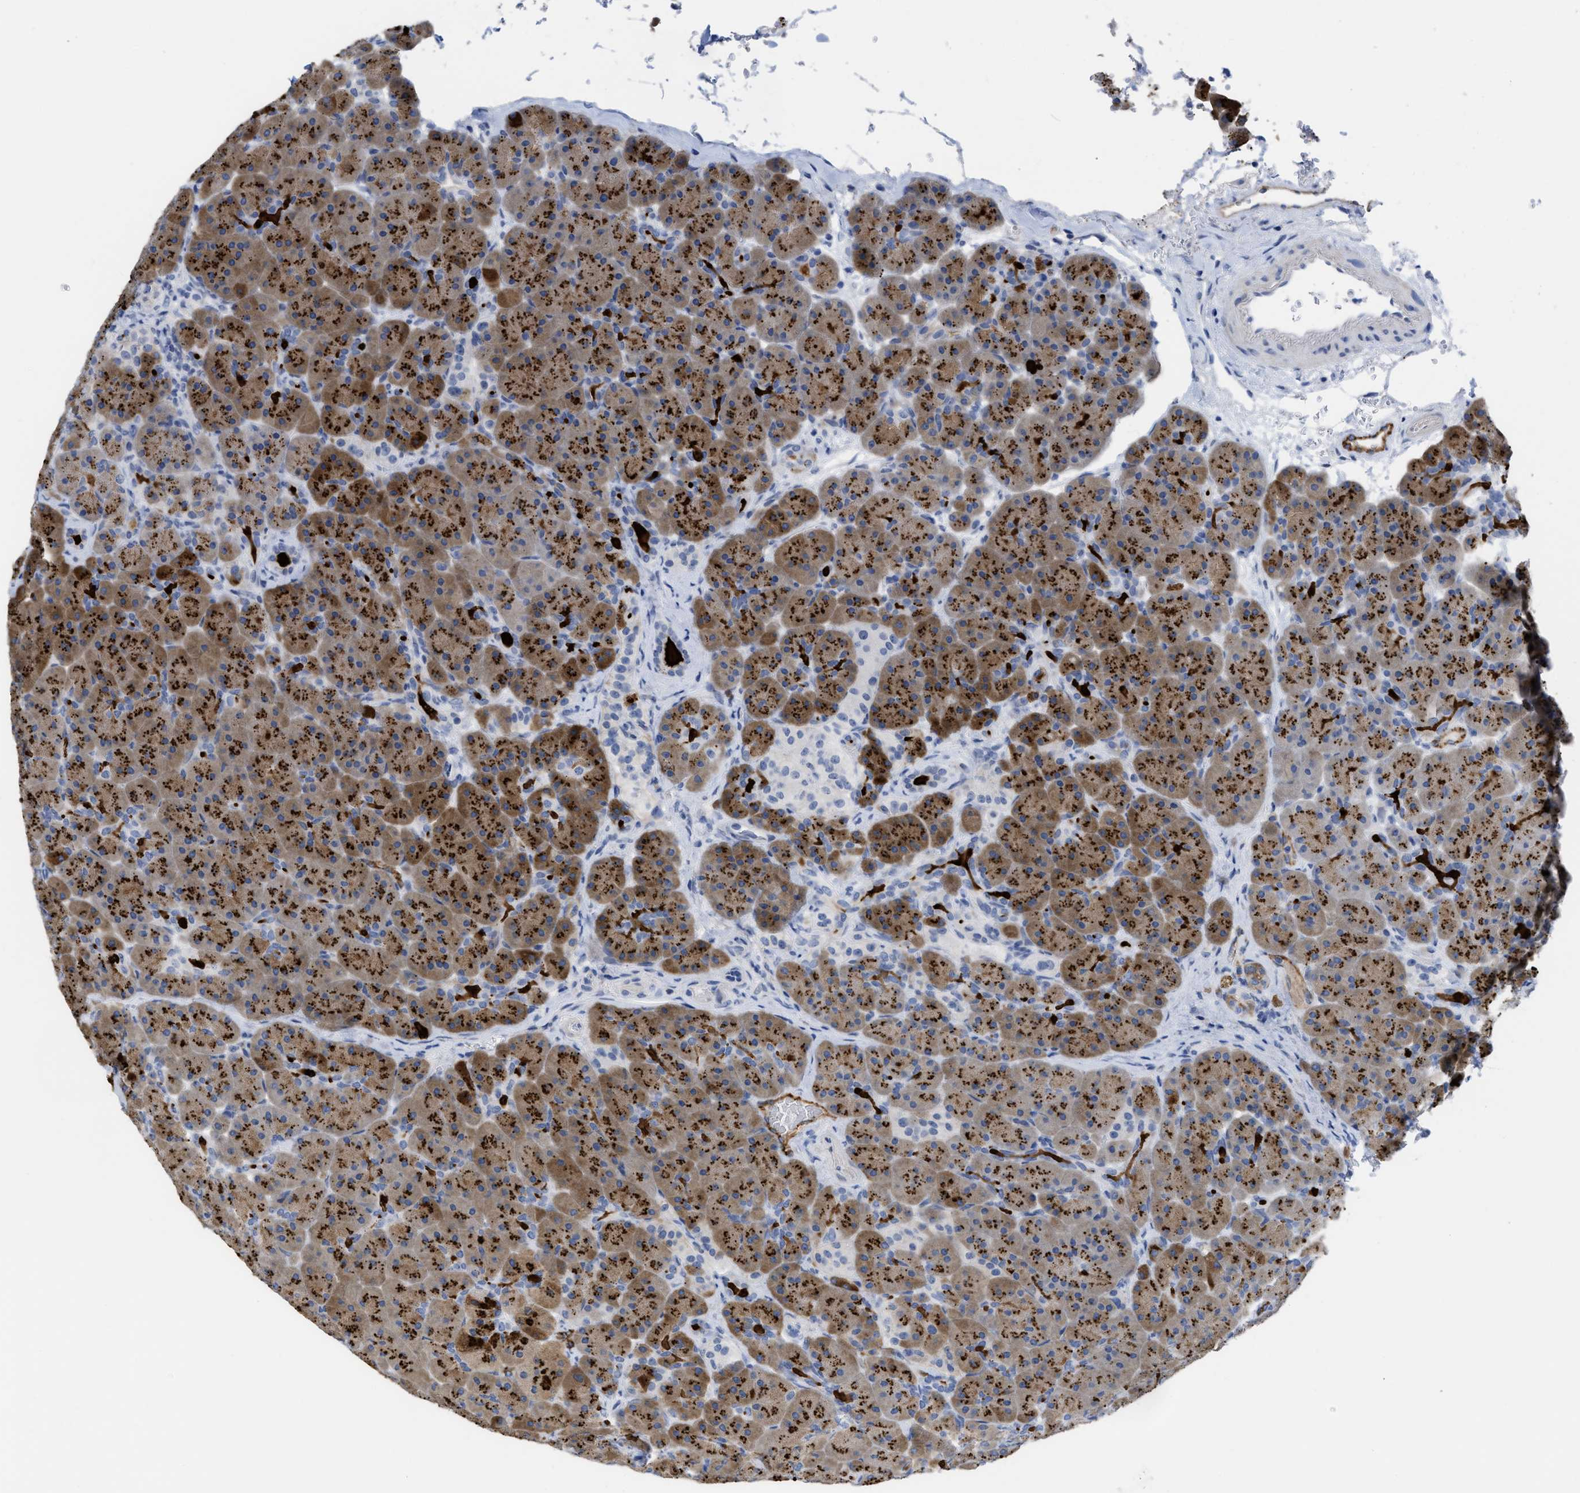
{"staining": {"intensity": "strong", "quantity": ">75%", "location": "cytoplasmic/membranous"}, "tissue": "pancreas", "cell_type": "Exocrine glandular cells", "image_type": "normal", "snomed": [{"axis": "morphology", "description": "Normal tissue, NOS"}, {"axis": "topography", "description": "Pancreas"}], "caption": "Immunohistochemistry of benign human pancreas reveals high levels of strong cytoplasmic/membranous staining in approximately >75% of exocrine glandular cells.", "gene": "ACKR1", "patient": {"sex": "male", "age": 66}}